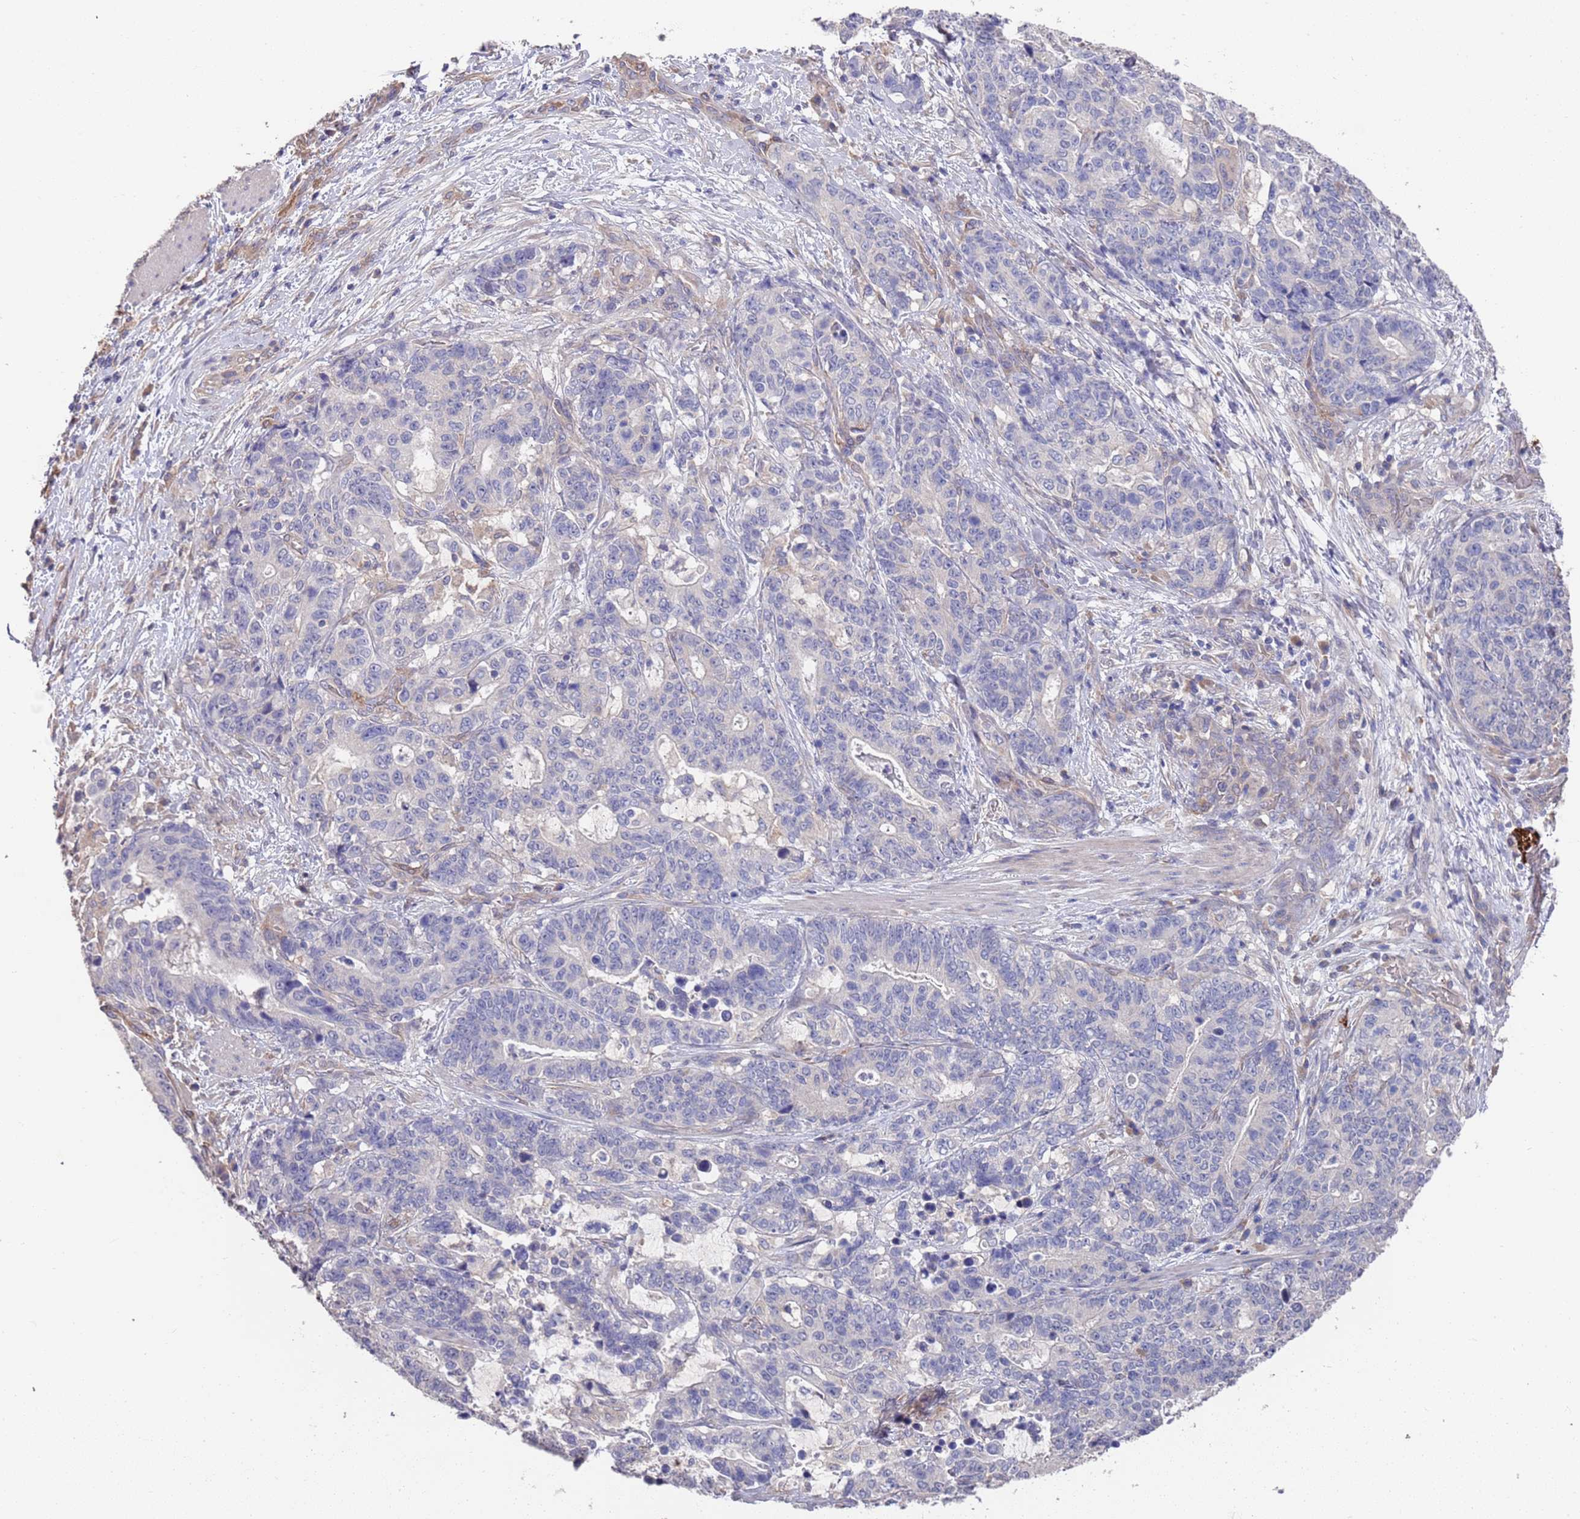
{"staining": {"intensity": "negative", "quantity": "none", "location": "none"}, "tissue": "stomach cancer", "cell_type": "Tumor cells", "image_type": "cancer", "snomed": [{"axis": "morphology", "description": "Normal tissue, NOS"}, {"axis": "morphology", "description": "Adenocarcinoma, NOS"}, {"axis": "topography", "description": "Stomach"}], "caption": "Stomach adenocarcinoma was stained to show a protein in brown. There is no significant expression in tumor cells.", "gene": "ANK2", "patient": {"sex": "female", "age": 64}}